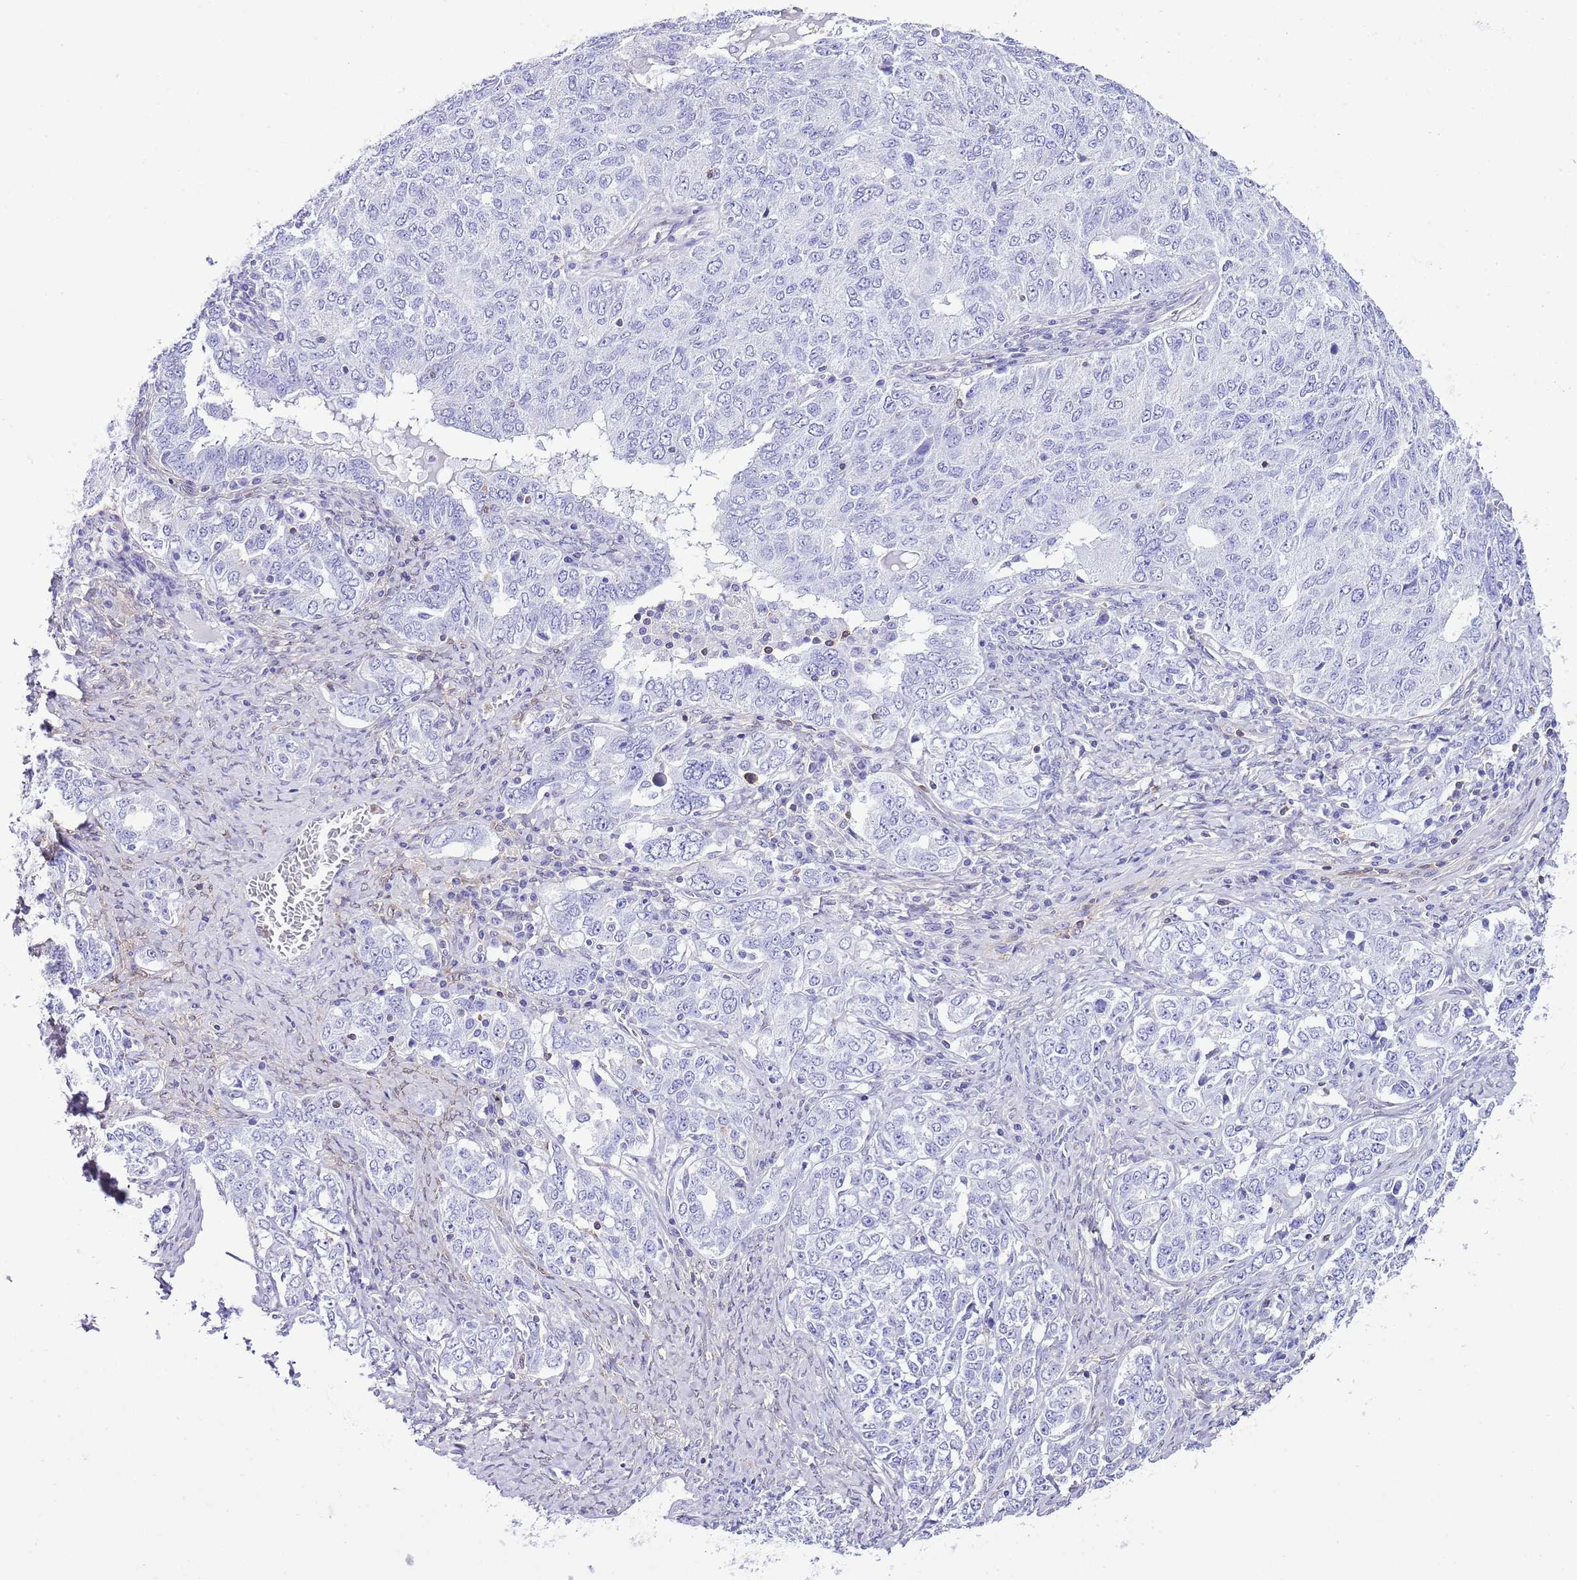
{"staining": {"intensity": "negative", "quantity": "none", "location": "none"}, "tissue": "ovarian cancer", "cell_type": "Tumor cells", "image_type": "cancer", "snomed": [{"axis": "morphology", "description": "Carcinoma, endometroid"}, {"axis": "topography", "description": "Ovary"}], "caption": "An immunohistochemistry (IHC) photomicrograph of ovarian cancer is shown. There is no staining in tumor cells of ovarian cancer.", "gene": "CNN2", "patient": {"sex": "female", "age": 62}}